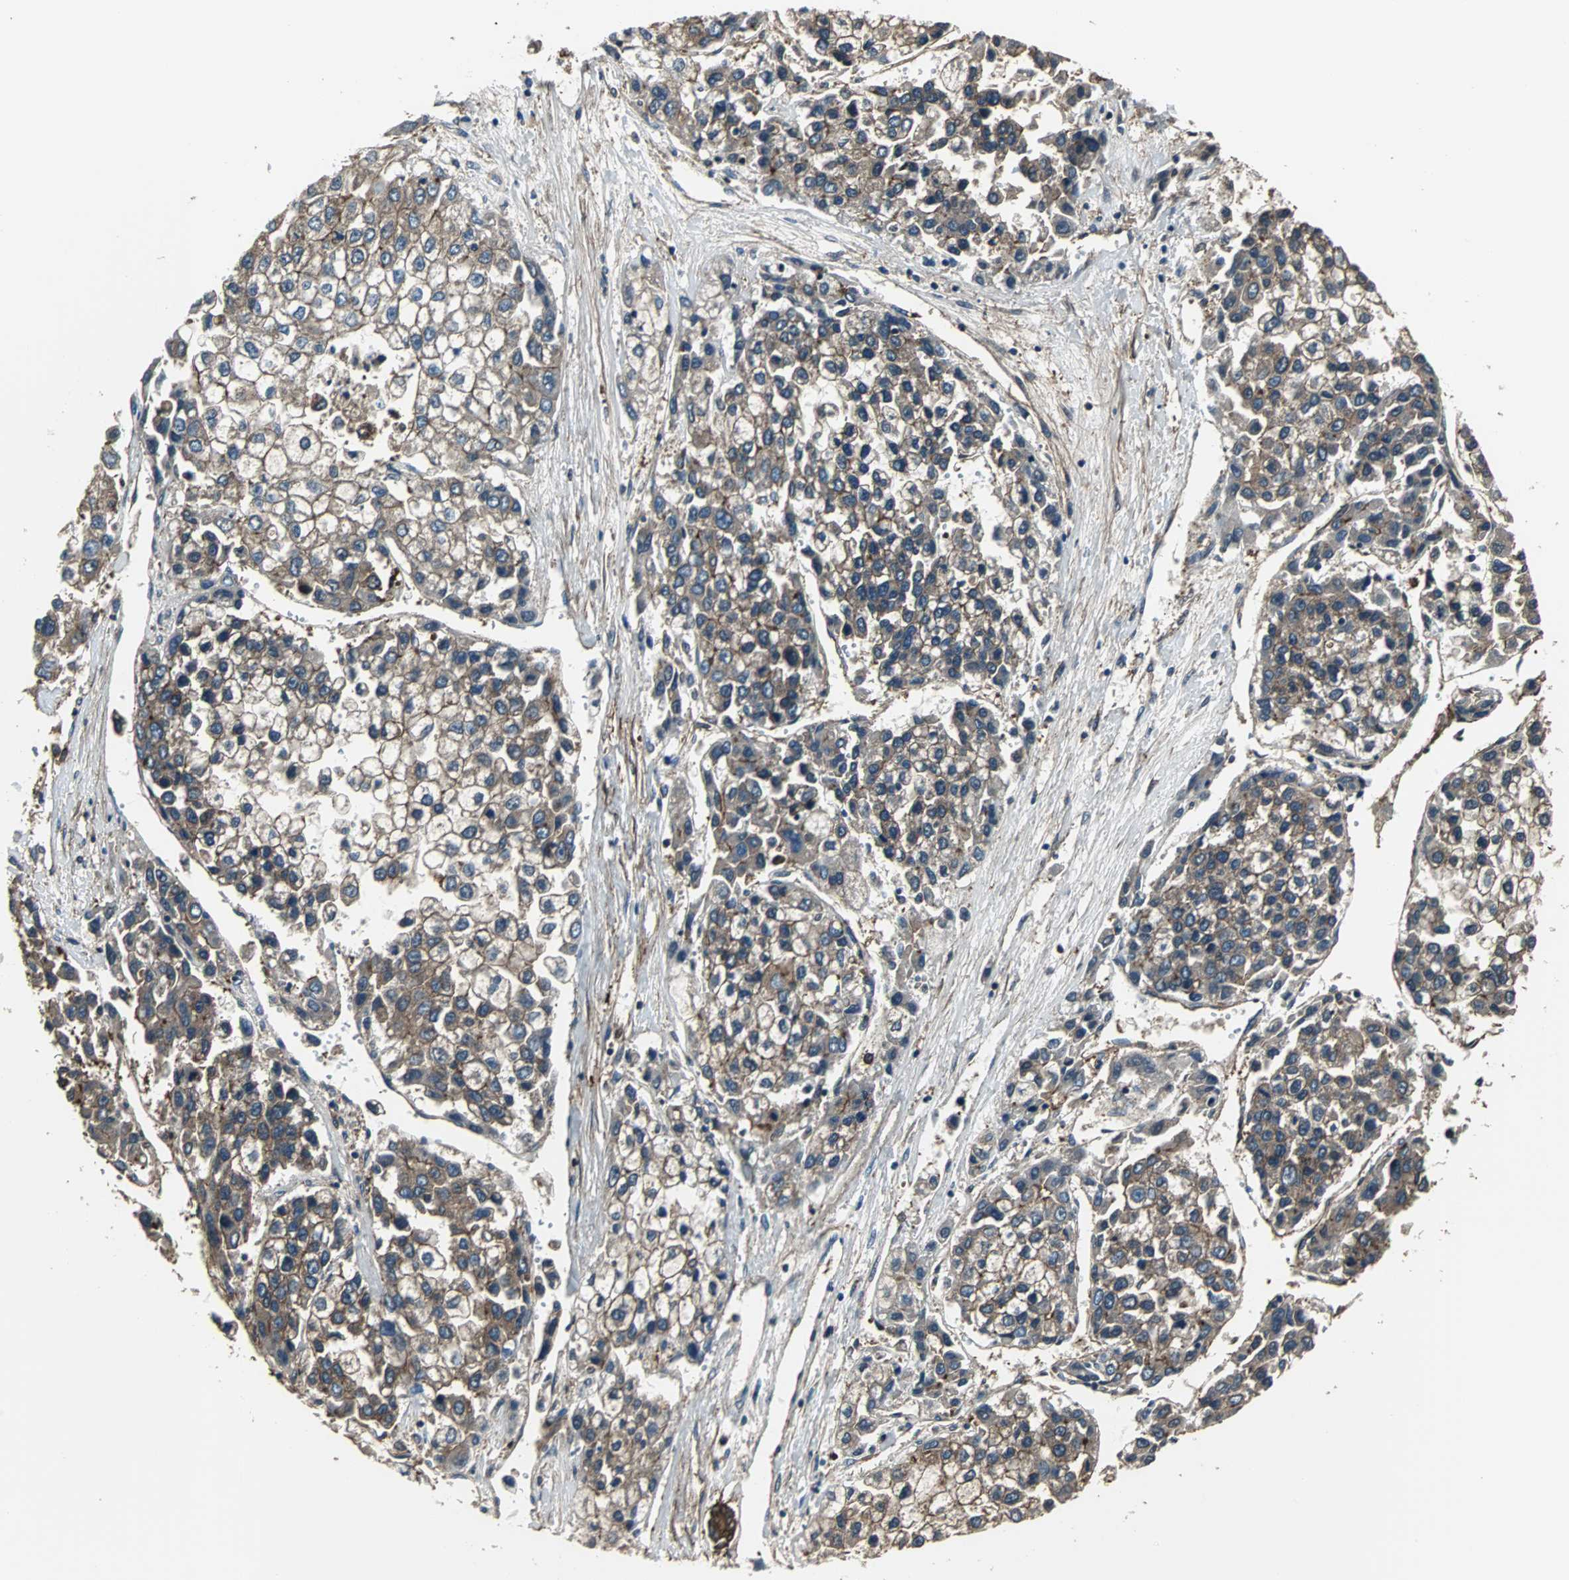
{"staining": {"intensity": "moderate", "quantity": ">75%", "location": "cytoplasmic/membranous"}, "tissue": "liver cancer", "cell_type": "Tumor cells", "image_type": "cancer", "snomed": [{"axis": "morphology", "description": "Carcinoma, Hepatocellular, NOS"}, {"axis": "topography", "description": "Liver"}], "caption": "Immunohistochemical staining of hepatocellular carcinoma (liver) shows moderate cytoplasmic/membranous protein staining in about >75% of tumor cells.", "gene": "ACTN1", "patient": {"sex": "female", "age": 66}}